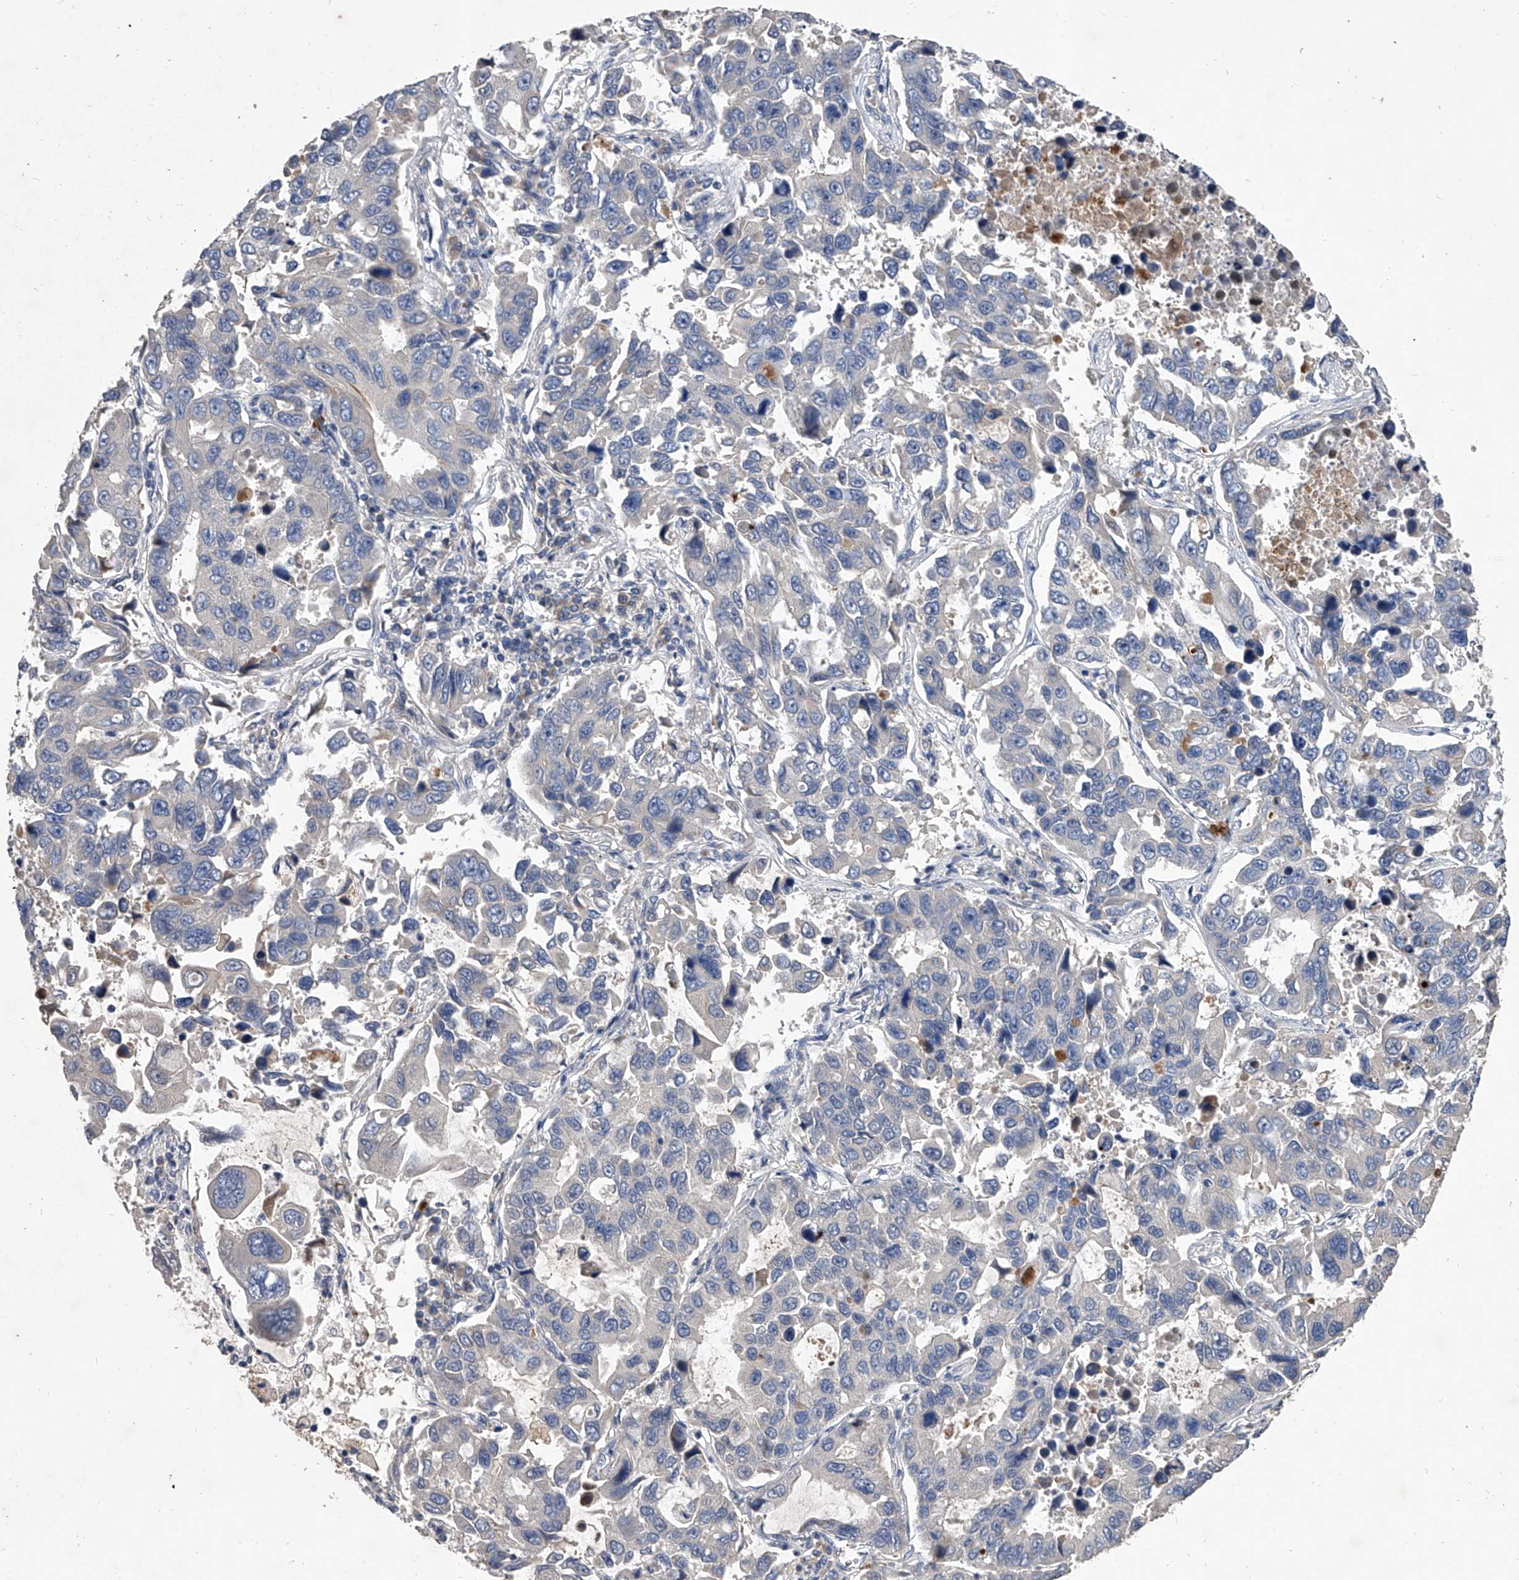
{"staining": {"intensity": "negative", "quantity": "none", "location": "none"}, "tissue": "lung cancer", "cell_type": "Tumor cells", "image_type": "cancer", "snomed": [{"axis": "morphology", "description": "Adenocarcinoma, NOS"}, {"axis": "topography", "description": "Lung"}], "caption": "The image demonstrates no staining of tumor cells in adenocarcinoma (lung). Nuclei are stained in blue.", "gene": "C5", "patient": {"sex": "male", "age": 64}}